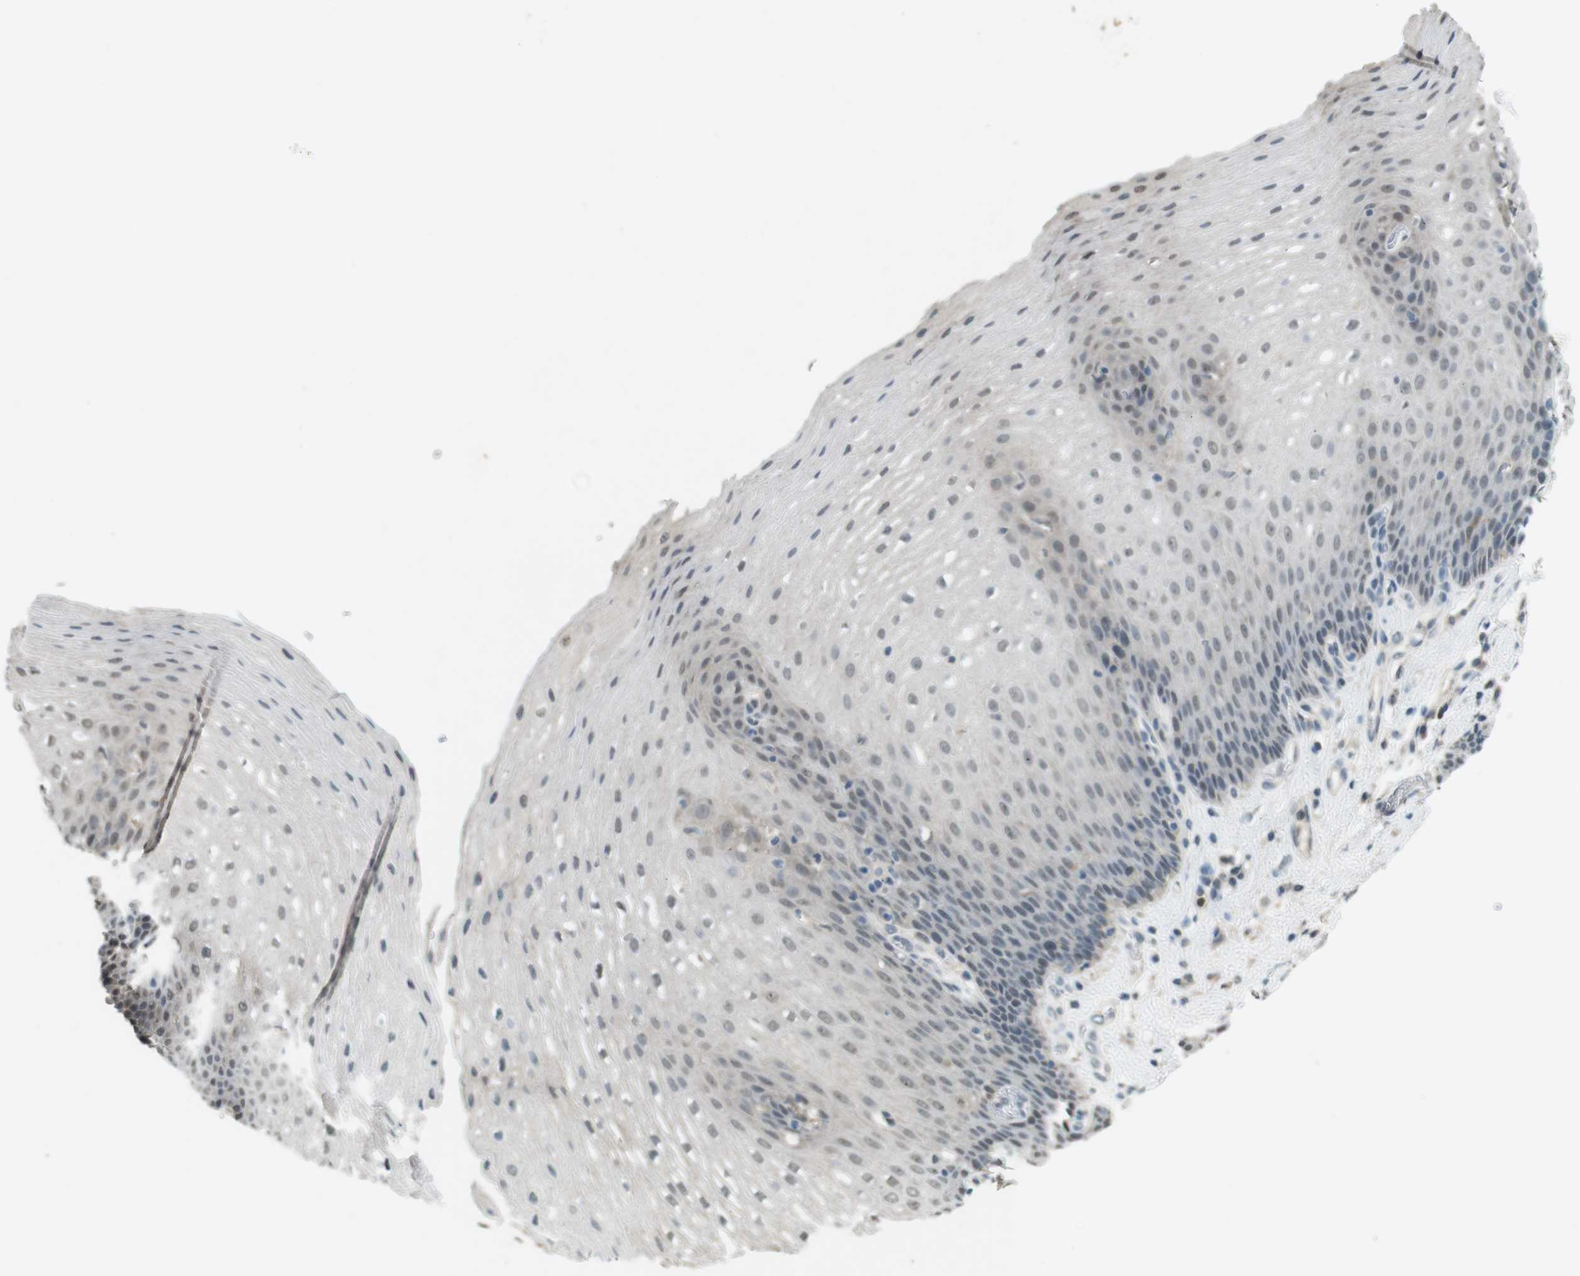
{"staining": {"intensity": "negative", "quantity": "none", "location": "none"}, "tissue": "esophagus", "cell_type": "Squamous epithelial cells", "image_type": "normal", "snomed": [{"axis": "morphology", "description": "Normal tissue, NOS"}, {"axis": "topography", "description": "Esophagus"}], "caption": "The image demonstrates no staining of squamous epithelial cells in normal esophagus. (Brightfield microscopy of DAB immunohistochemistry at high magnification).", "gene": "CDK14", "patient": {"sex": "male", "age": 48}}